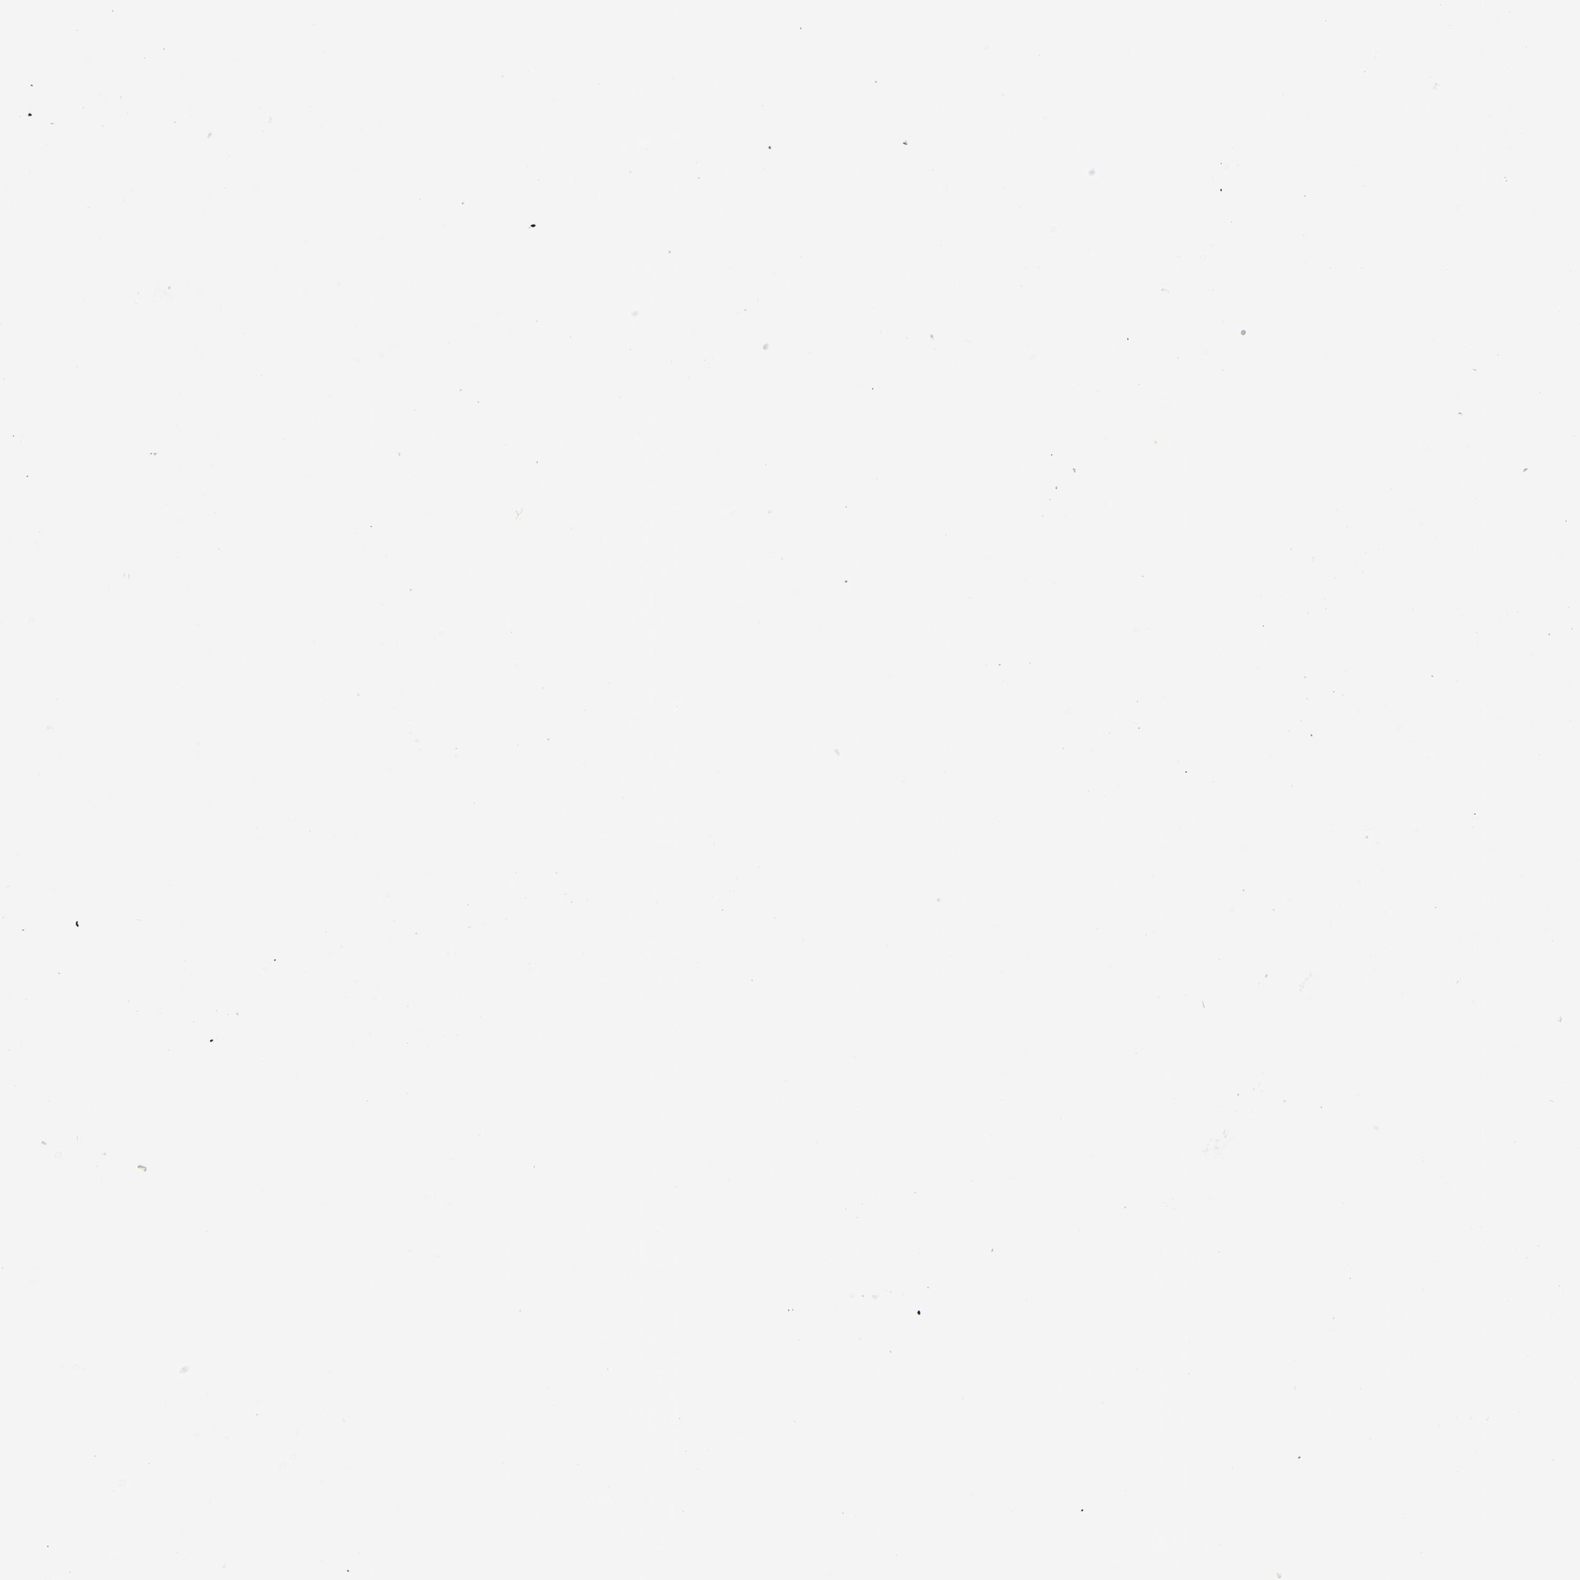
{"staining": {"intensity": "weak", "quantity": "<25%", "location": "cytoplasmic/membranous"}, "tissue": "renal cancer", "cell_type": "Tumor cells", "image_type": "cancer", "snomed": [{"axis": "morphology", "description": "Adenocarcinoma, NOS"}, {"axis": "topography", "description": "Kidney"}], "caption": "Tumor cells show no significant staining in renal cancer (adenocarcinoma).", "gene": "SRC", "patient": {"sex": "female", "age": 60}}